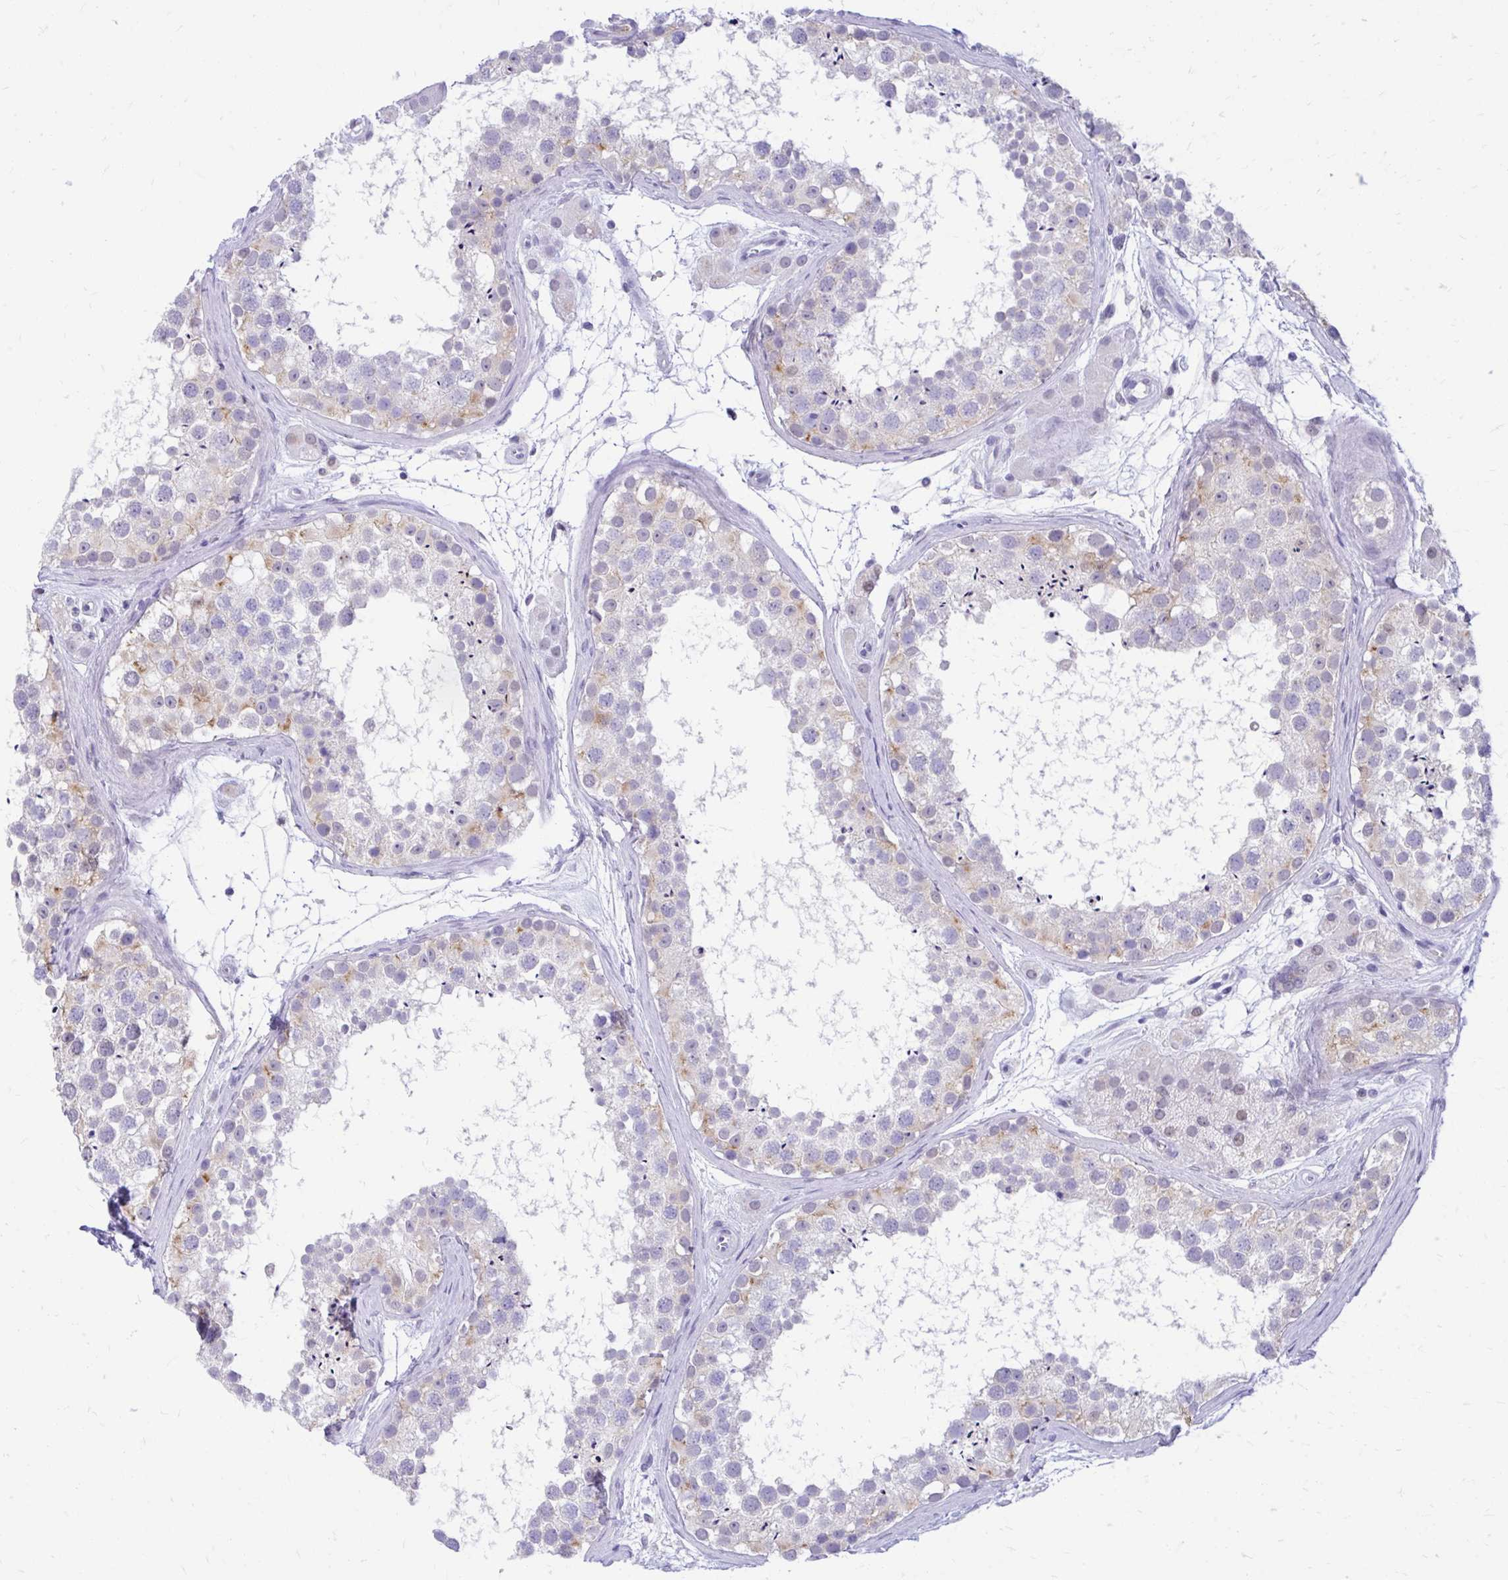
{"staining": {"intensity": "moderate", "quantity": "<25%", "location": "cytoplasmic/membranous,nuclear"}, "tissue": "testis", "cell_type": "Cells in seminiferous ducts", "image_type": "normal", "snomed": [{"axis": "morphology", "description": "Normal tissue, NOS"}, {"axis": "topography", "description": "Testis"}], "caption": "High-power microscopy captured an immunohistochemistry micrograph of benign testis, revealing moderate cytoplasmic/membranous,nuclear positivity in approximately <25% of cells in seminiferous ducts. (Stains: DAB in brown, nuclei in blue, Microscopy: brightfield microscopy at high magnification).", "gene": "GLB1L2", "patient": {"sex": "male", "age": 41}}